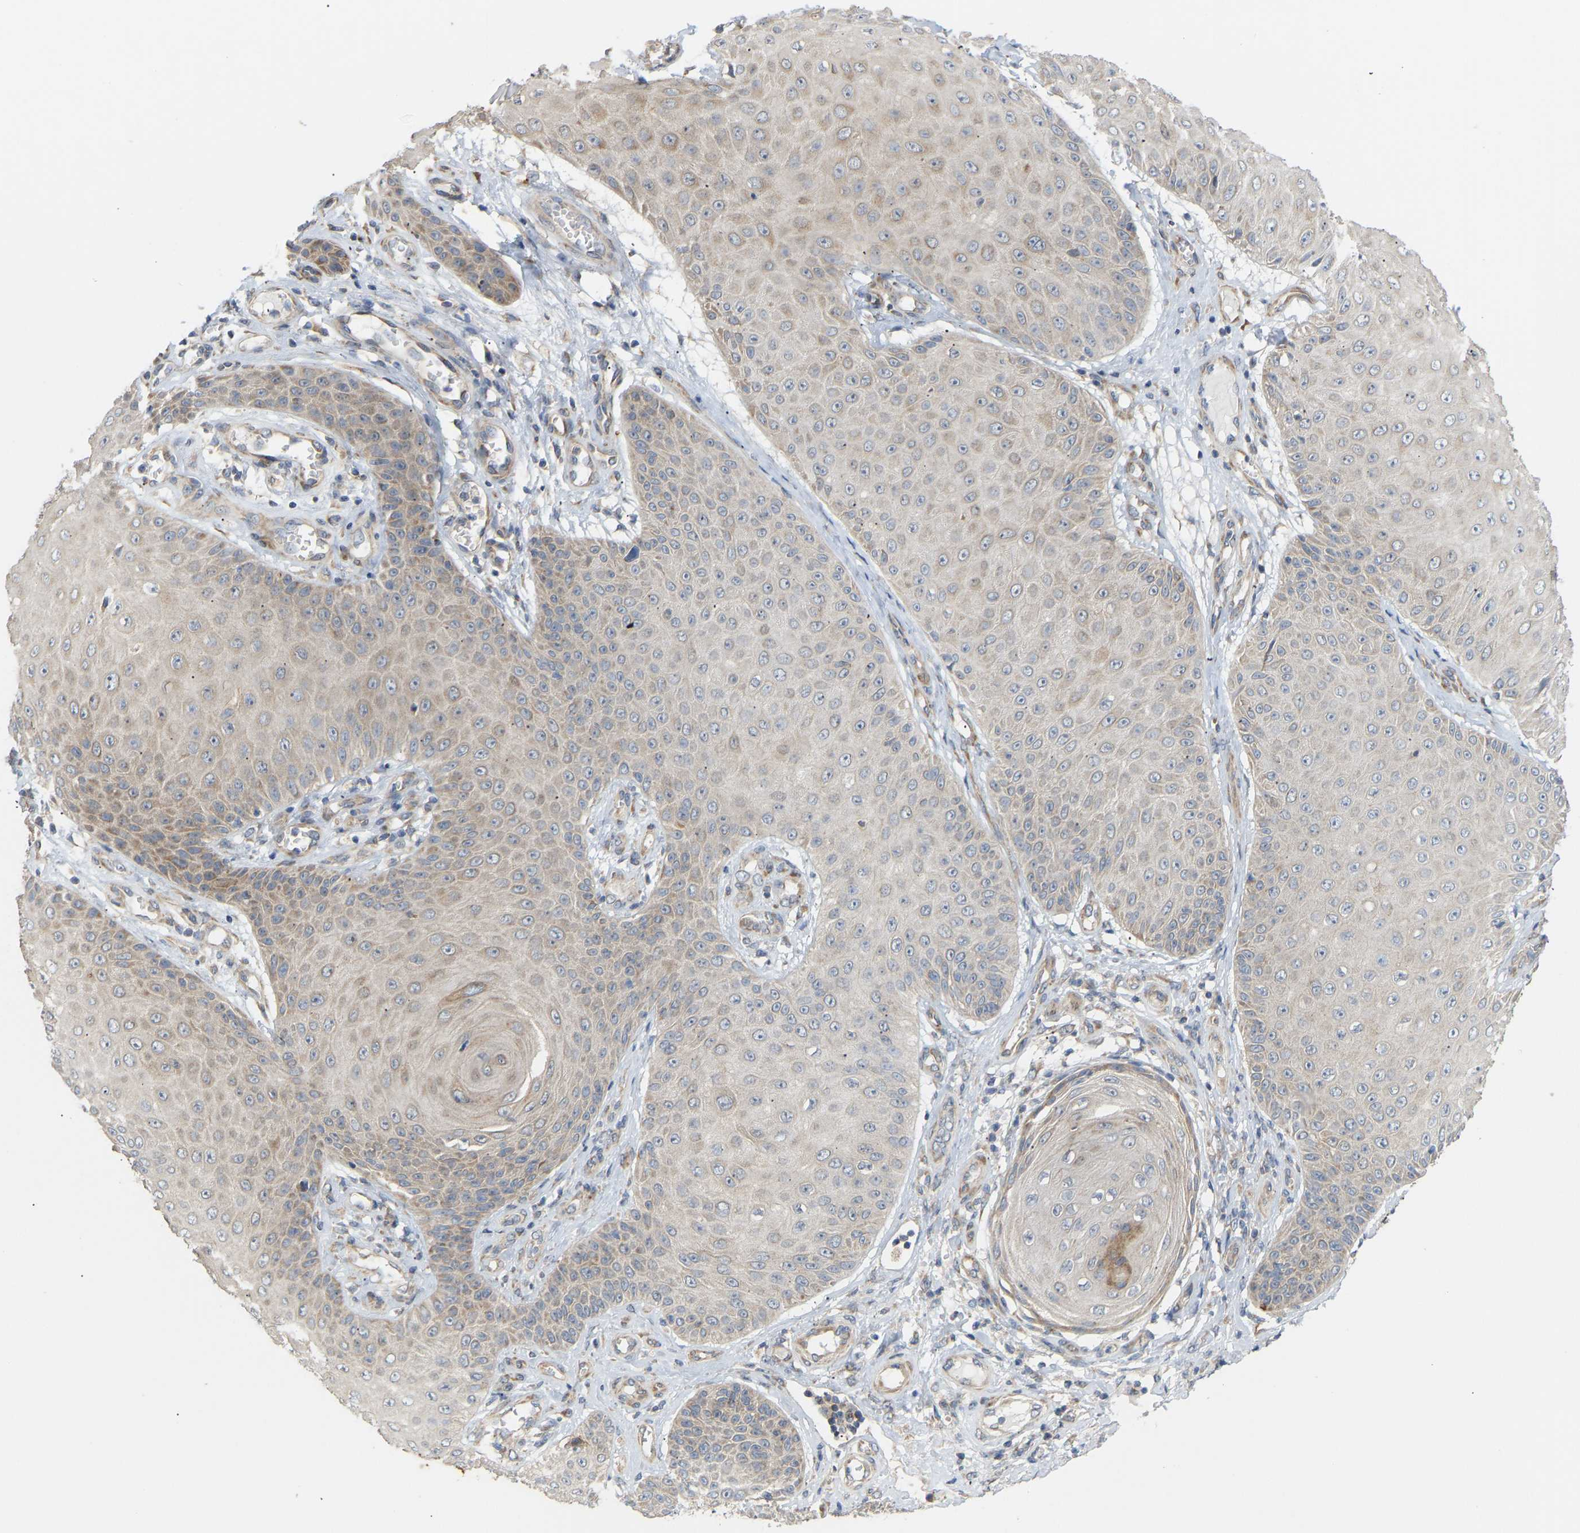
{"staining": {"intensity": "weak", "quantity": "<25%", "location": "cytoplasmic/membranous"}, "tissue": "skin cancer", "cell_type": "Tumor cells", "image_type": "cancer", "snomed": [{"axis": "morphology", "description": "Squamous cell carcinoma, NOS"}, {"axis": "topography", "description": "Skin"}], "caption": "An immunohistochemistry (IHC) photomicrograph of skin squamous cell carcinoma is shown. There is no staining in tumor cells of skin squamous cell carcinoma.", "gene": "HACD2", "patient": {"sex": "male", "age": 74}}